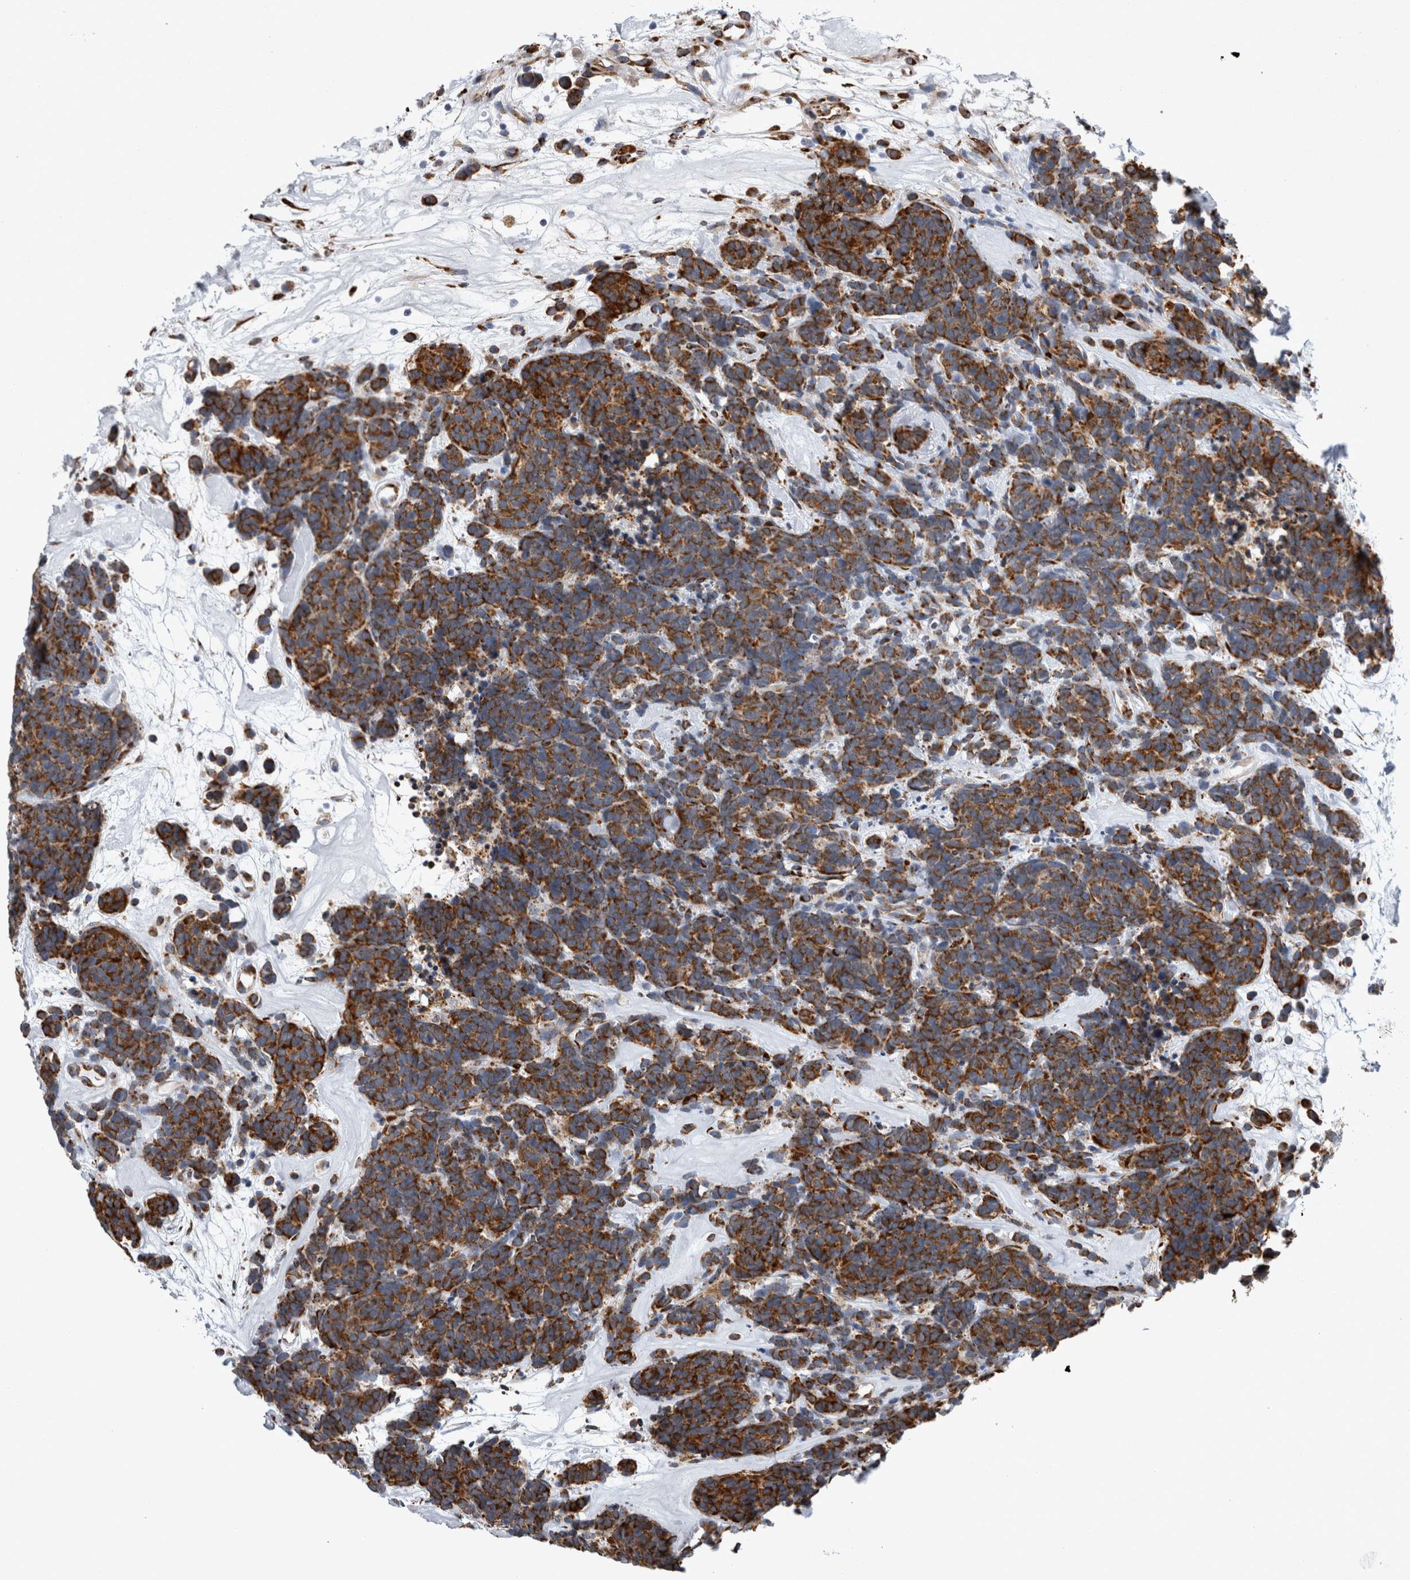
{"staining": {"intensity": "strong", "quantity": ">75%", "location": "cytoplasmic/membranous"}, "tissue": "carcinoid", "cell_type": "Tumor cells", "image_type": "cancer", "snomed": [{"axis": "morphology", "description": "Carcinoma, NOS"}, {"axis": "morphology", "description": "Carcinoid, malignant, NOS"}, {"axis": "topography", "description": "Urinary bladder"}], "caption": "High-power microscopy captured an IHC histopathology image of carcinoid, revealing strong cytoplasmic/membranous positivity in about >75% of tumor cells. (IHC, brightfield microscopy, high magnification).", "gene": "FHIP2B", "patient": {"sex": "male", "age": 57}}